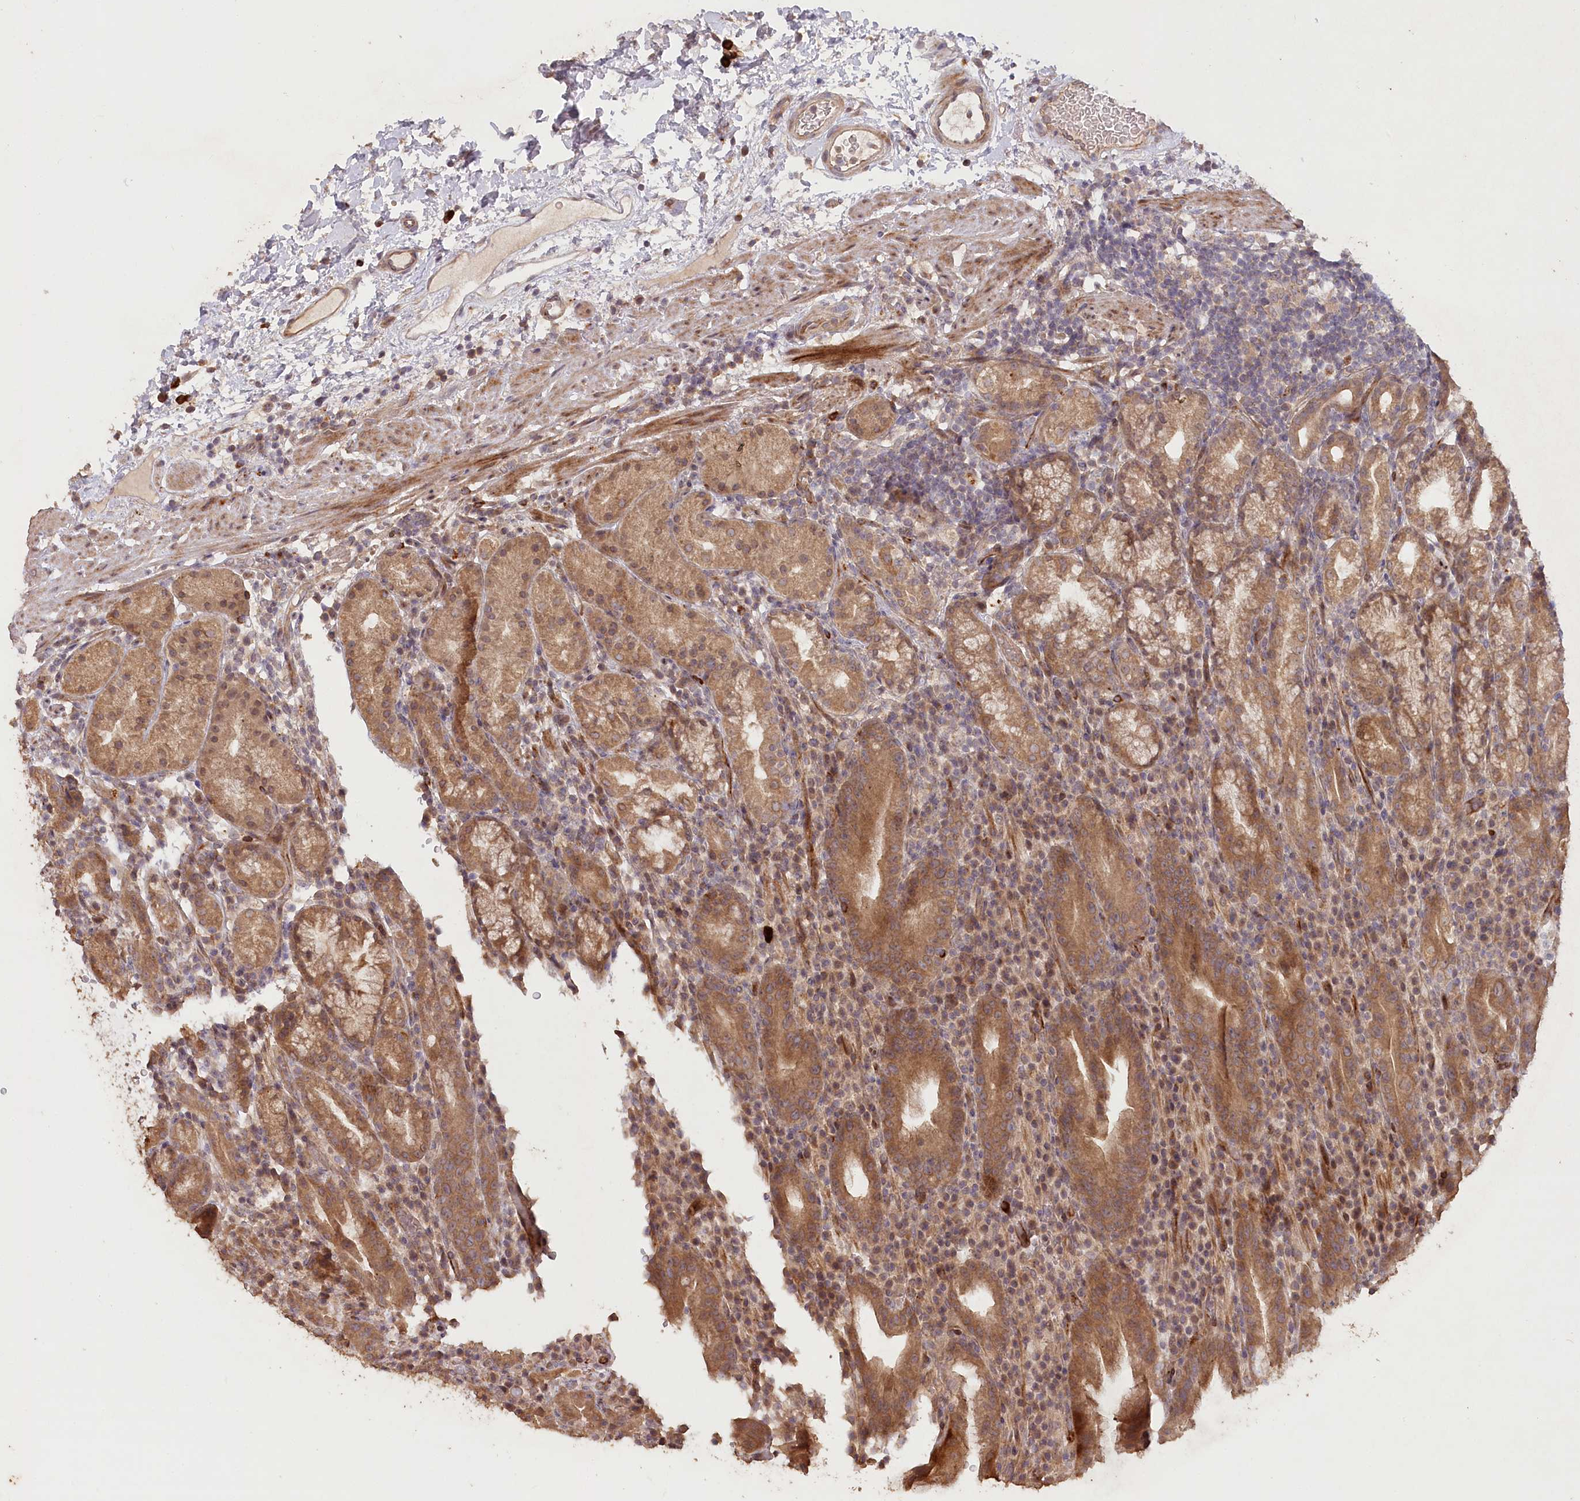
{"staining": {"intensity": "moderate", "quantity": ">75%", "location": "cytoplasmic/membranous"}, "tissue": "stomach", "cell_type": "Glandular cells", "image_type": "normal", "snomed": [{"axis": "morphology", "description": "Normal tissue, NOS"}, {"axis": "morphology", "description": "Inflammation, NOS"}, {"axis": "topography", "description": "Stomach"}], "caption": "The photomicrograph demonstrates a brown stain indicating the presence of a protein in the cytoplasmic/membranous of glandular cells in stomach. The staining was performed using DAB to visualize the protein expression in brown, while the nuclei were stained in blue with hematoxylin (Magnification: 20x).", "gene": "IRAK1BP1", "patient": {"sex": "male", "age": 79}}